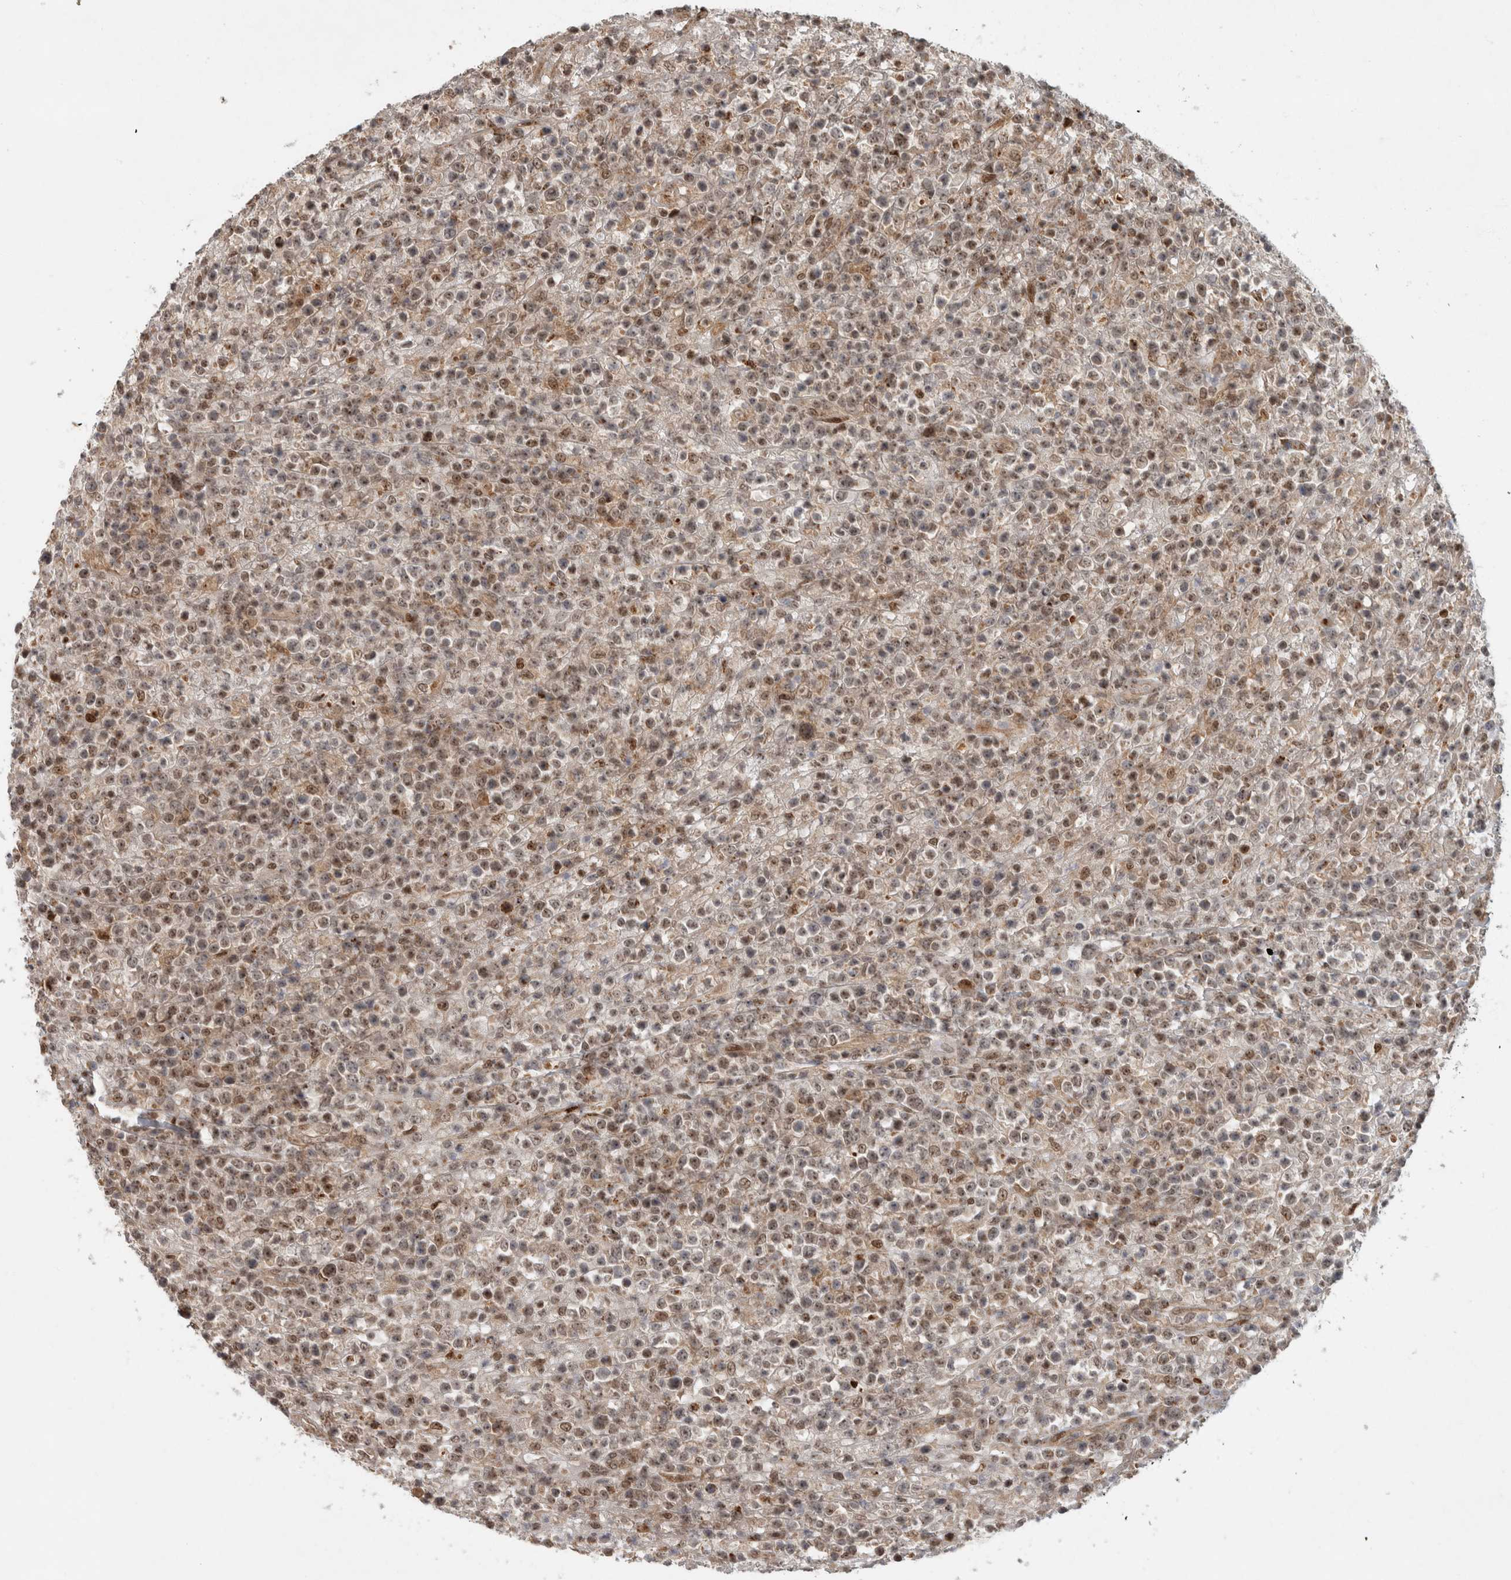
{"staining": {"intensity": "moderate", "quantity": ">75%", "location": "nuclear"}, "tissue": "lymphoma", "cell_type": "Tumor cells", "image_type": "cancer", "snomed": [{"axis": "morphology", "description": "Malignant lymphoma, non-Hodgkin's type, High grade"}, {"axis": "topography", "description": "Colon"}], "caption": "Immunohistochemistry (IHC) (DAB (3,3'-diaminobenzidine)) staining of lymphoma exhibits moderate nuclear protein positivity in about >75% of tumor cells.", "gene": "INSRR", "patient": {"sex": "female", "age": 53}}